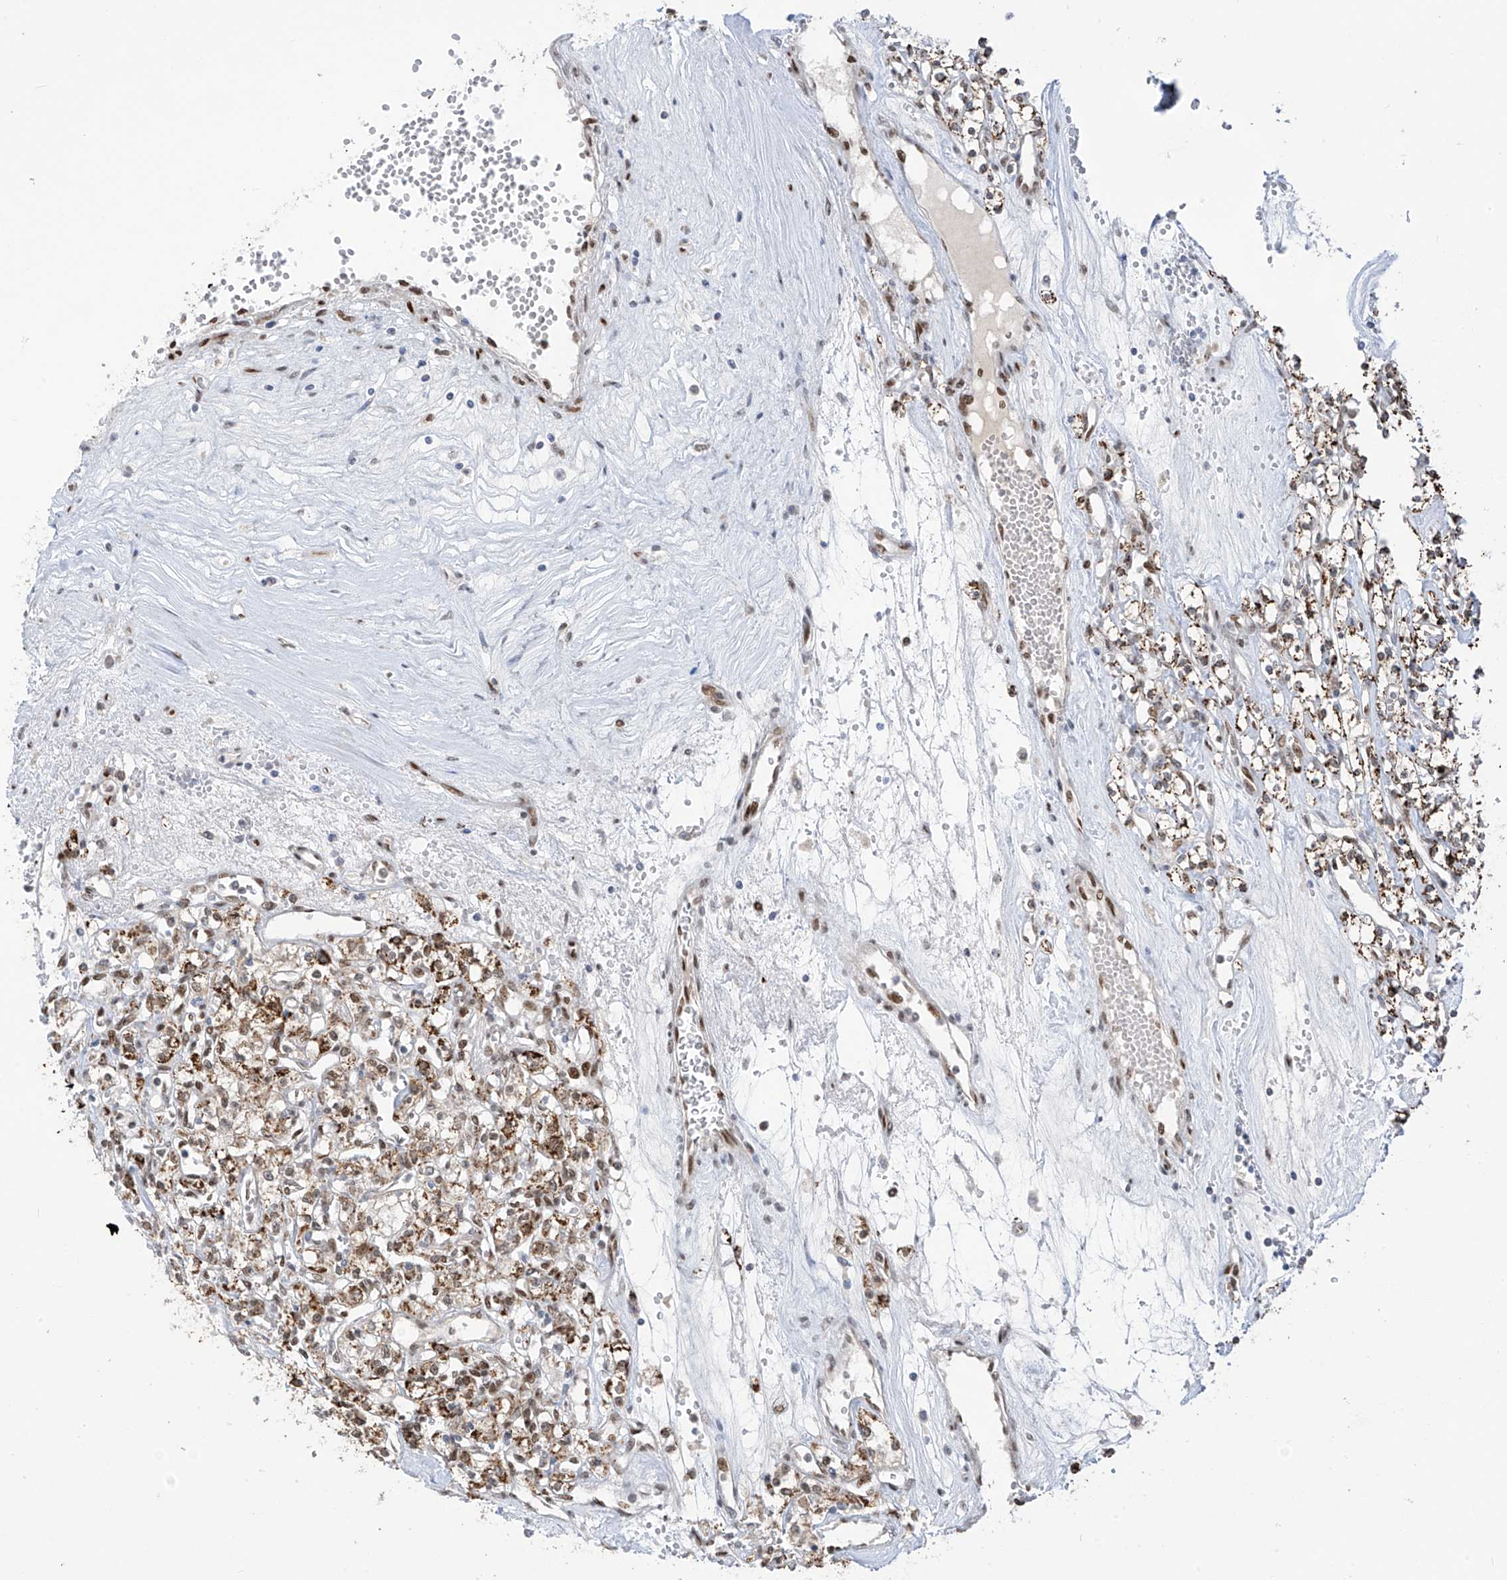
{"staining": {"intensity": "strong", "quantity": "25%-75%", "location": "cytoplasmic/membranous"}, "tissue": "renal cancer", "cell_type": "Tumor cells", "image_type": "cancer", "snomed": [{"axis": "morphology", "description": "Adenocarcinoma, NOS"}, {"axis": "topography", "description": "Kidney"}], "caption": "Protein expression analysis of adenocarcinoma (renal) demonstrates strong cytoplasmic/membranous expression in about 25%-75% of tumor cells.", "gene": "PM20D2", "patient": {"sex": "female", "age": 59}}